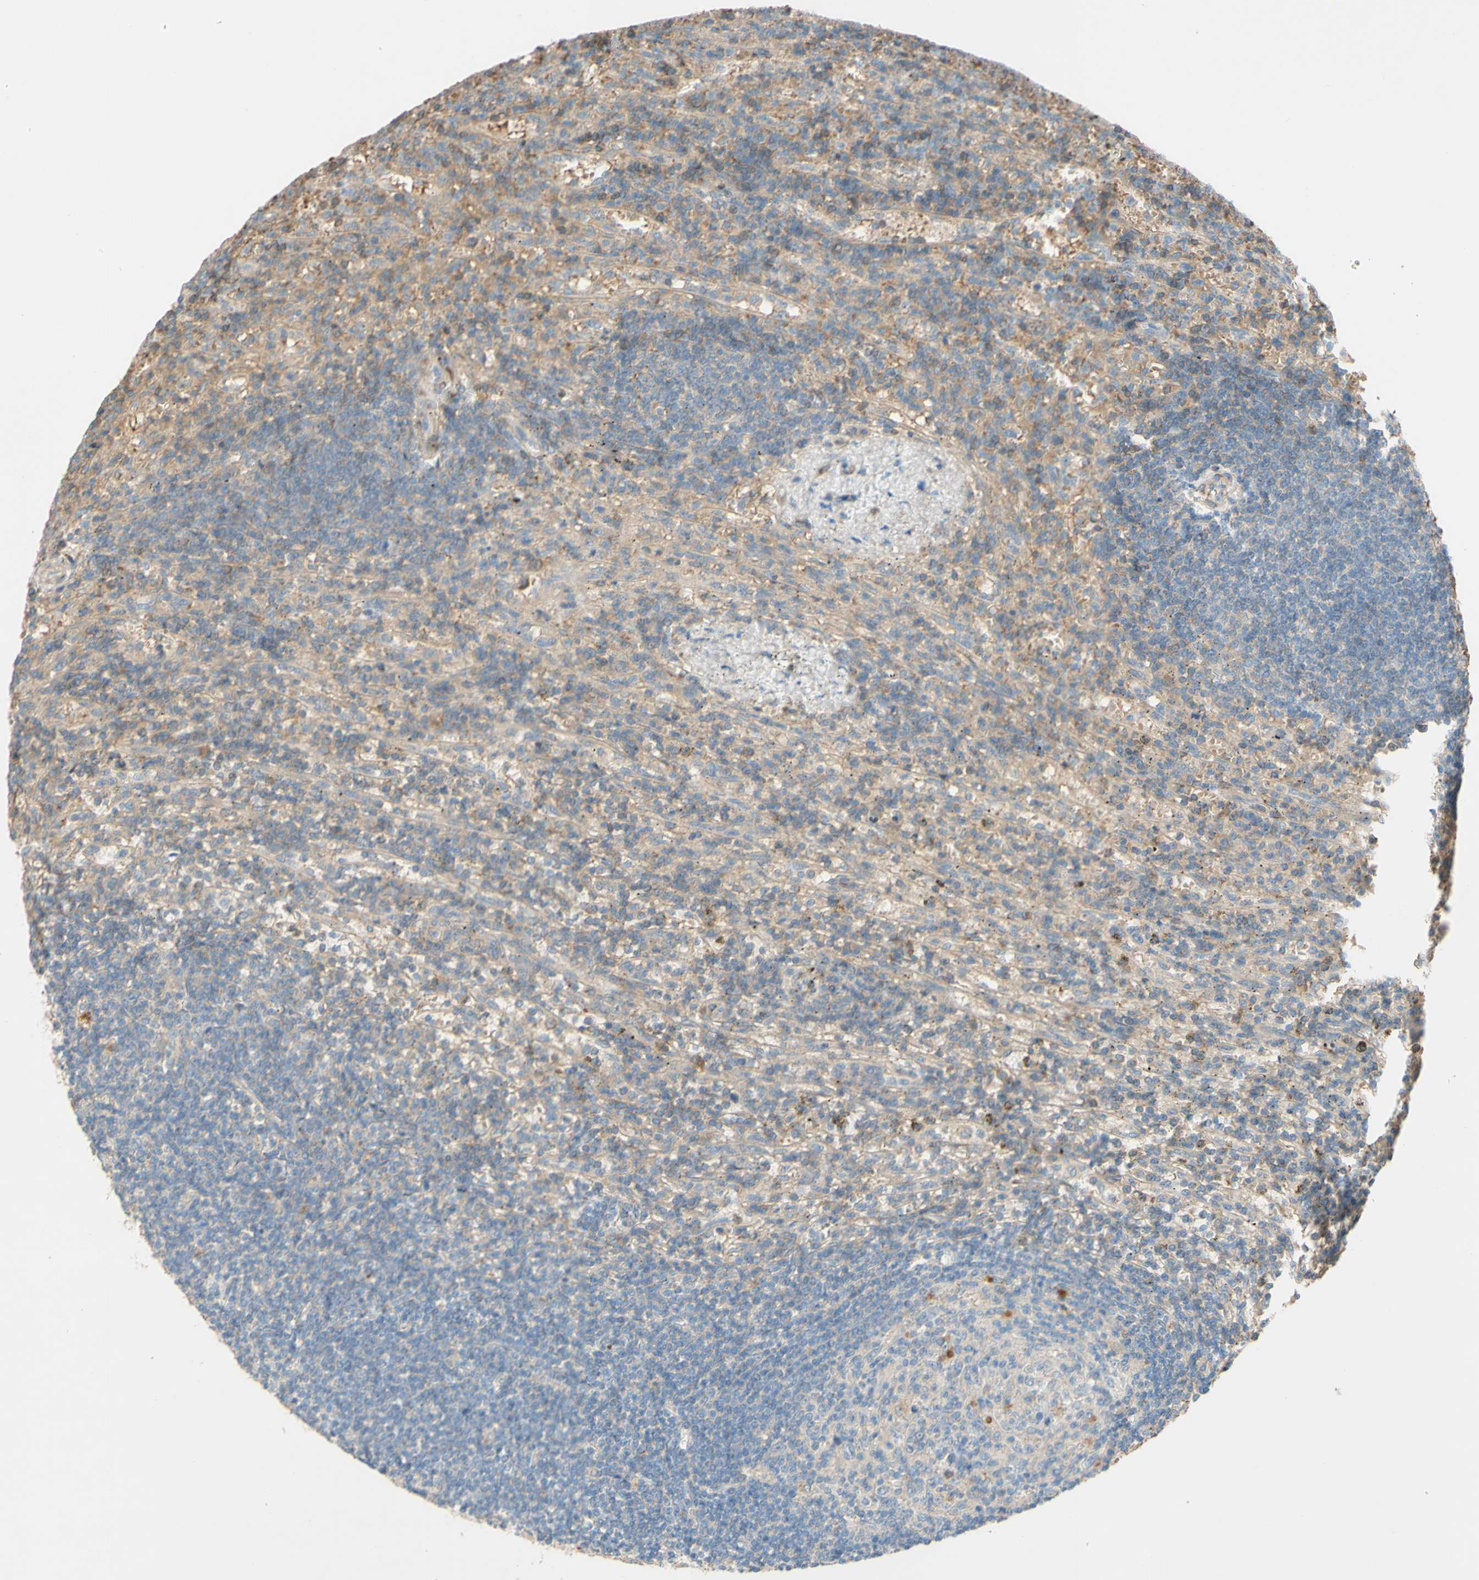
{"staining": {"intensity": "negative", "quantity": "none", "location": "none"}, "tissue": "lymphoma", "cell_type": "Tumor cells", "image_type": "cancer", "snomed": [{"axis": "morphology", "description": "Malignant lymphoma, non-Hodgkin's type, Low grade"}, {"axis": "topography", "description": "Spleen"}], "caption": "Lymphoma stained for a protein using immunohistochemistry (IHC) shows no positivity tumor cells.", "gene": "DKK3", "patient": {"sex": "male", "age": 76}}